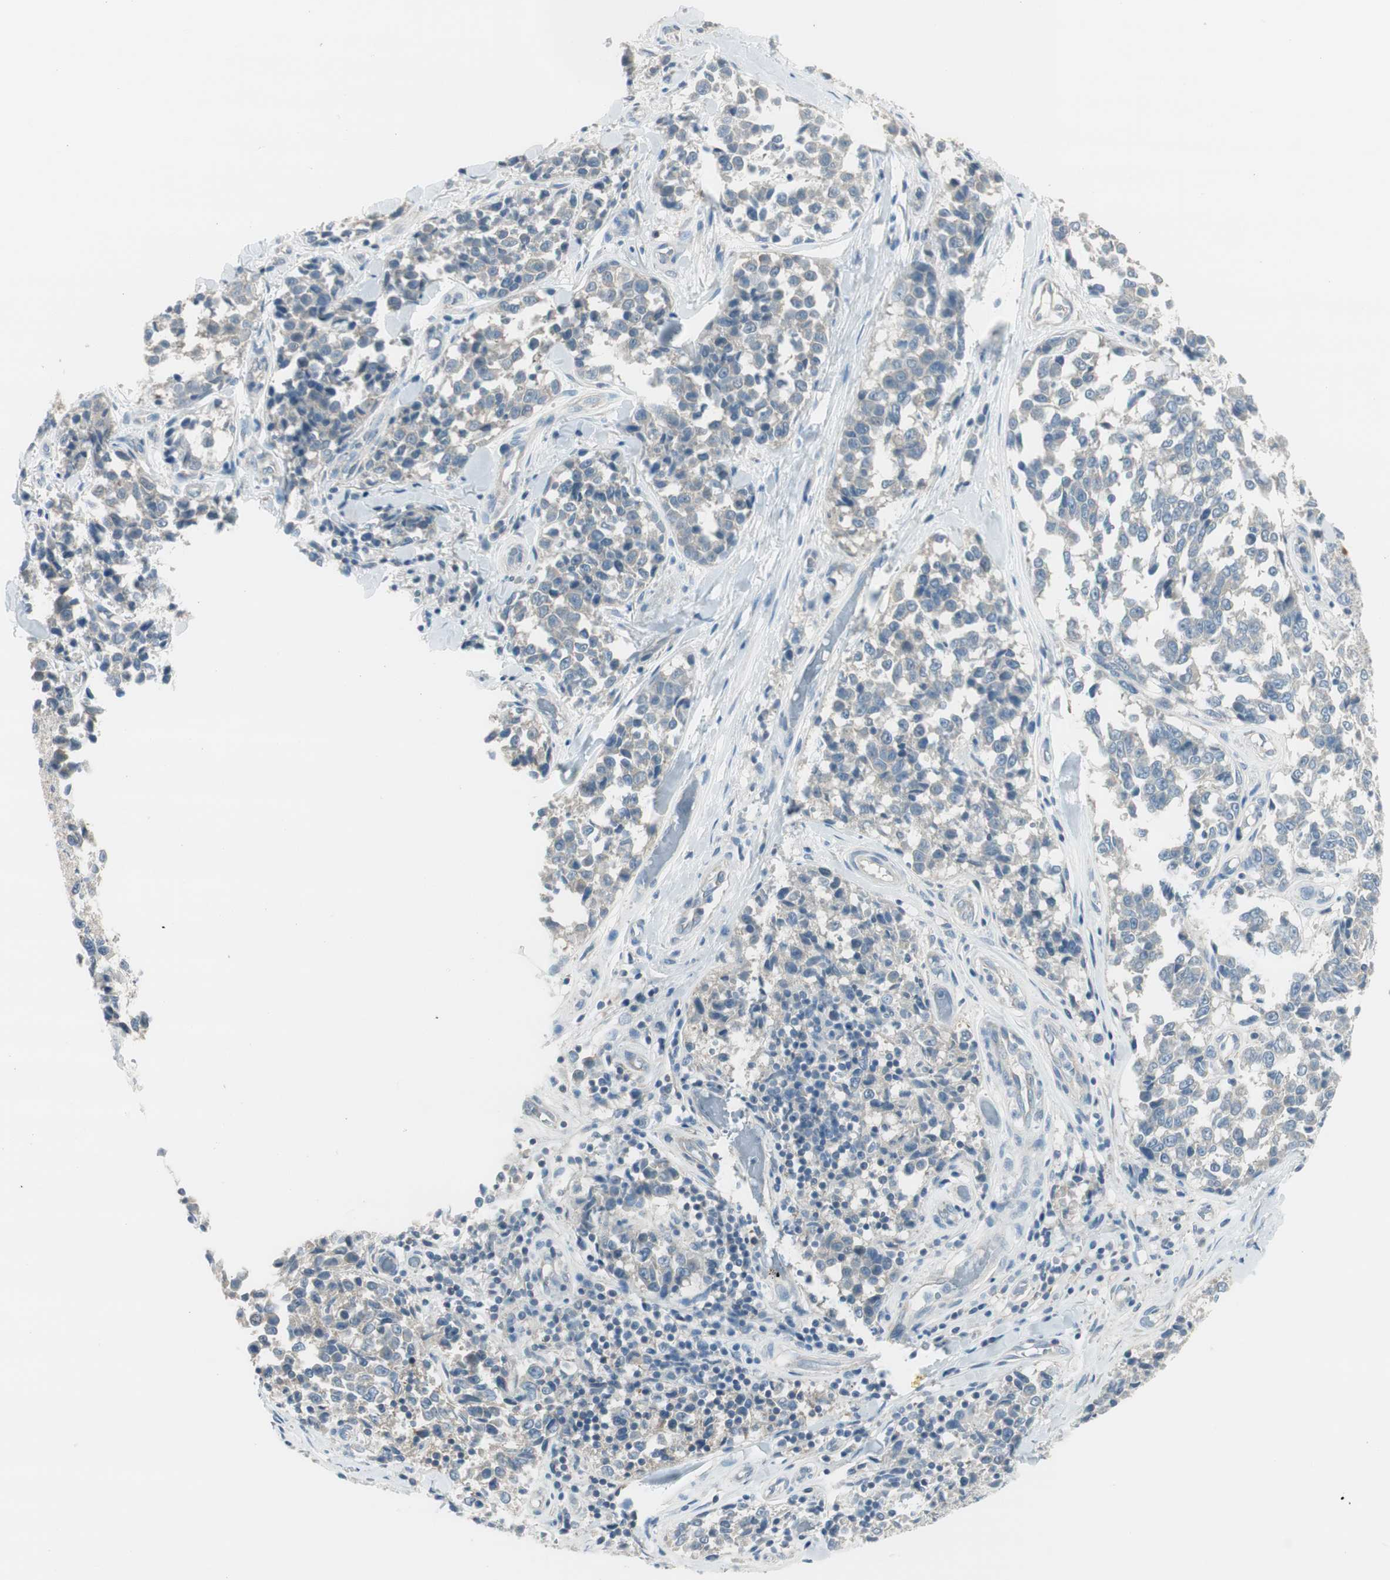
{"staining": {"intensity": "weak", "quantity": "25%-75%", "location": "cytoplasmic/membranous"}, "tissue": "melanoma", "cell_type": "Tumor cells", "image_type": "cancer", "snomed": [{"axis": "morphology", "description": "Malignant melanoma, NOS"}, {"axis": "topography", "description": "Skin"}], "caption": "The histopathology image reveals a brown stain indicating the presence of a protein in the cytoplasmic/membranous of tumor cells in malignant melanoma. (IHC, brightfield microscopy, high magnification).", "gene": "EVA1A", "patient": {"sex": "female", "age": 64}}